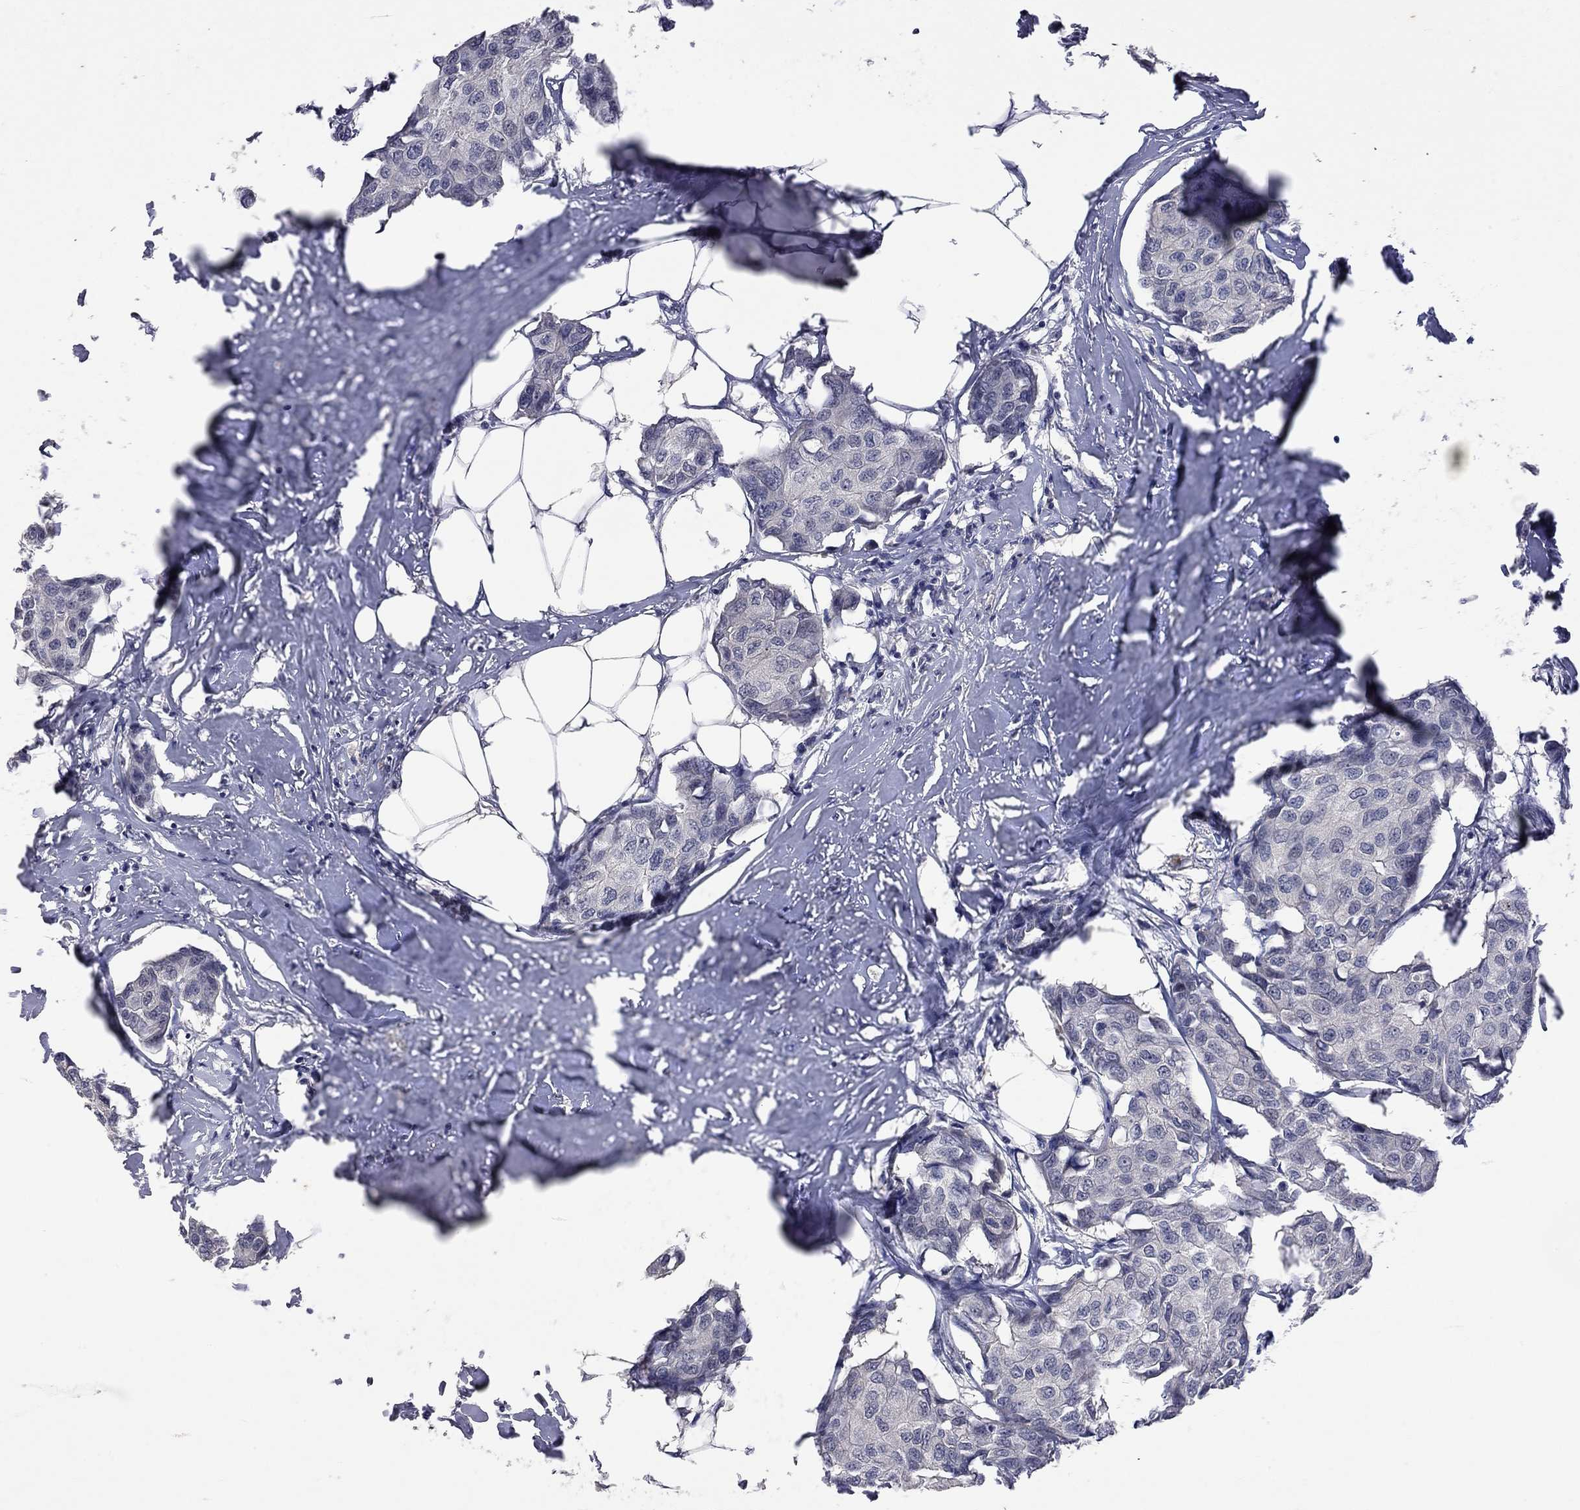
{"staining": {"intensity": "negative", "quantity": "none", "location": "none"}, "tissue": "breast cancer", "cell_type": "Tumor cells", "image_type": "cancer", "snomed": [{"axis": "morphology", "description": "Duct carcinoma"}, {"axis": "topography", "description": "Breast"}], "caption": "This is an immunohistochemistry photomicrograph of human breast cancer. There is no positivity in tumor cells.", "gene": "FABP12", "patient": {"sex": "female", "age": 80}}